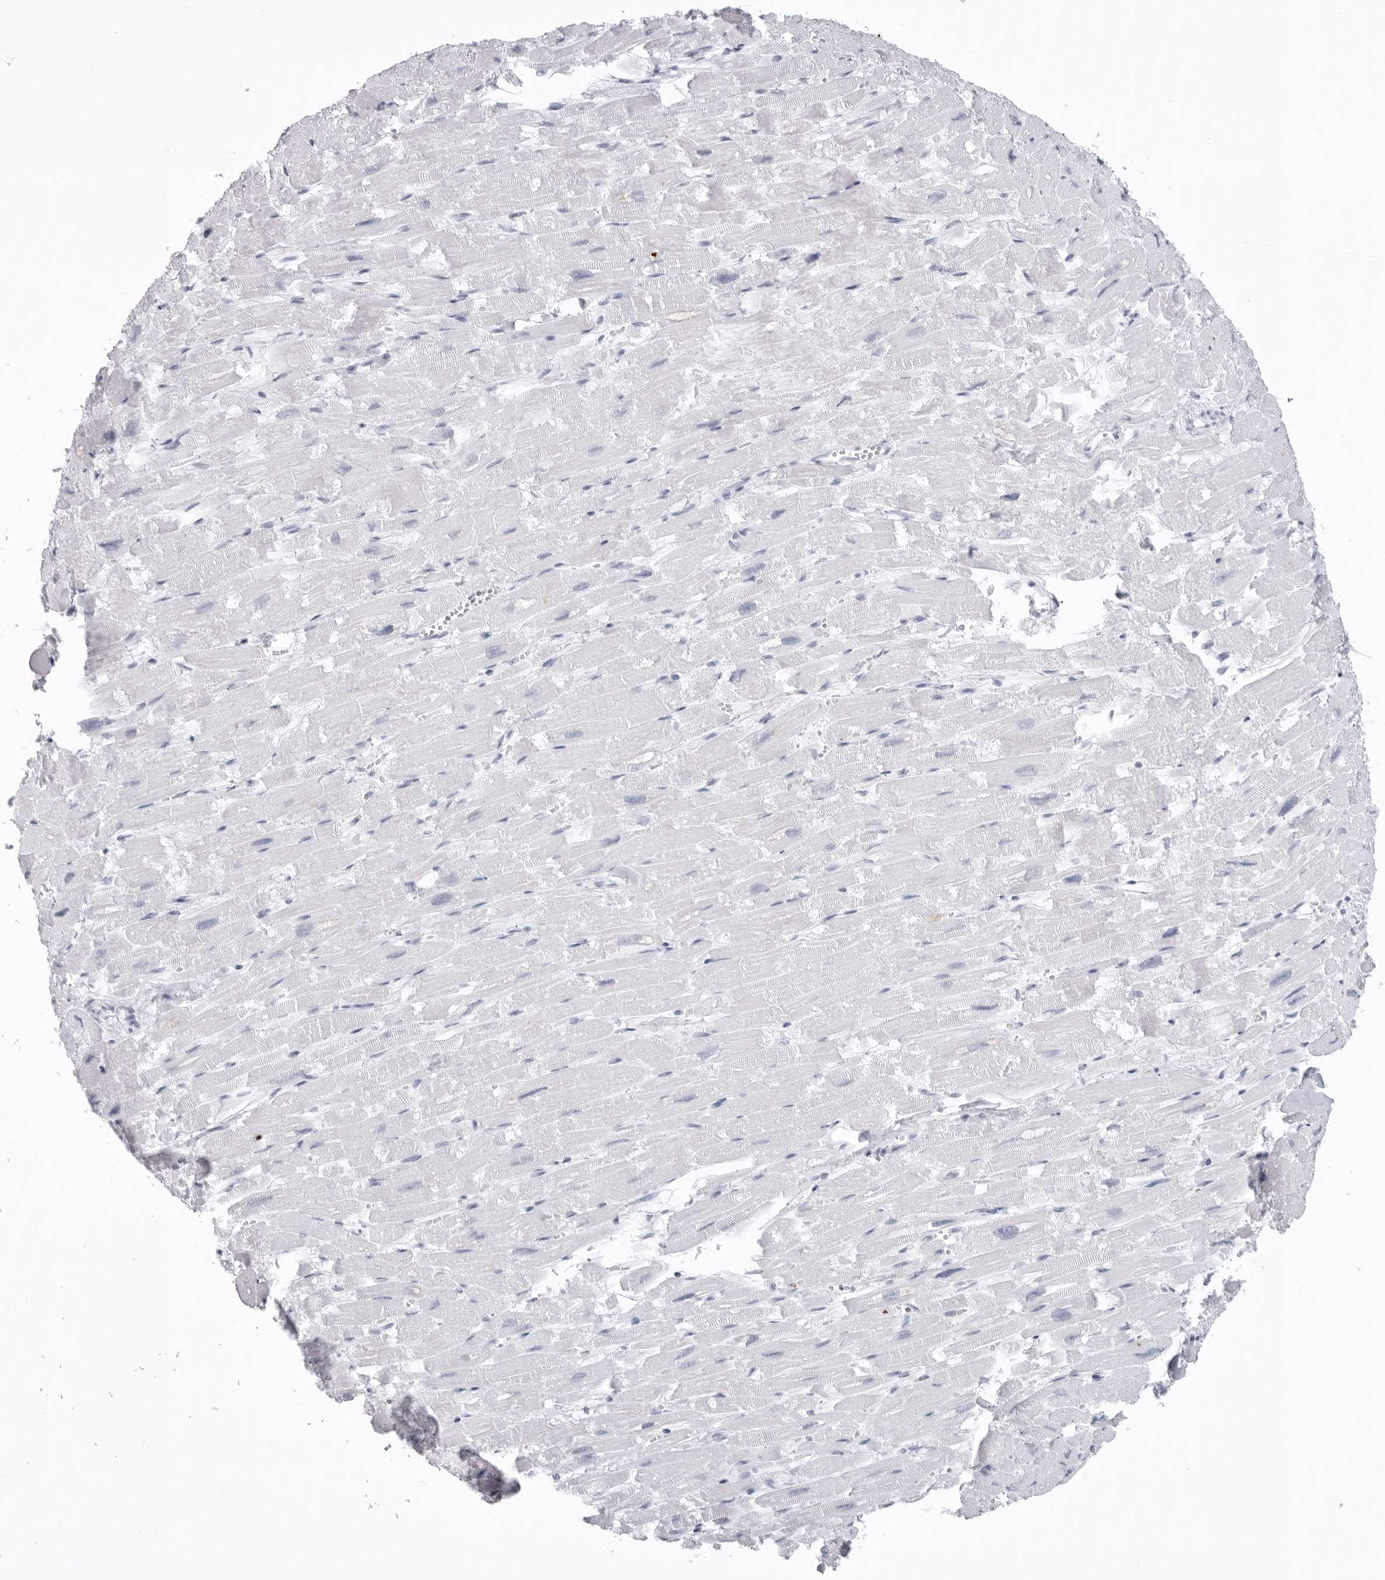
{"staining": {"intensity": "negative", "quantity": "none", "location": "none"}, "tissue": "heart muscle", "cell_type": "Cardiomyocytes", "image_type": "normal", "snomed": [{"axis": "morphology", "description": "Normal tissue, NOS"}, {"axis": "topography", "description": "Heart"}], "caption": "Immunohistochemical staining of benign heart muscle displays no significant positivity in cardiomyocytes. (Immunohistochemistry (ihc), brightfield microscopy, high magnification).", "gene": "KLK9", "patient": {"sex": "male", "age": 54}}